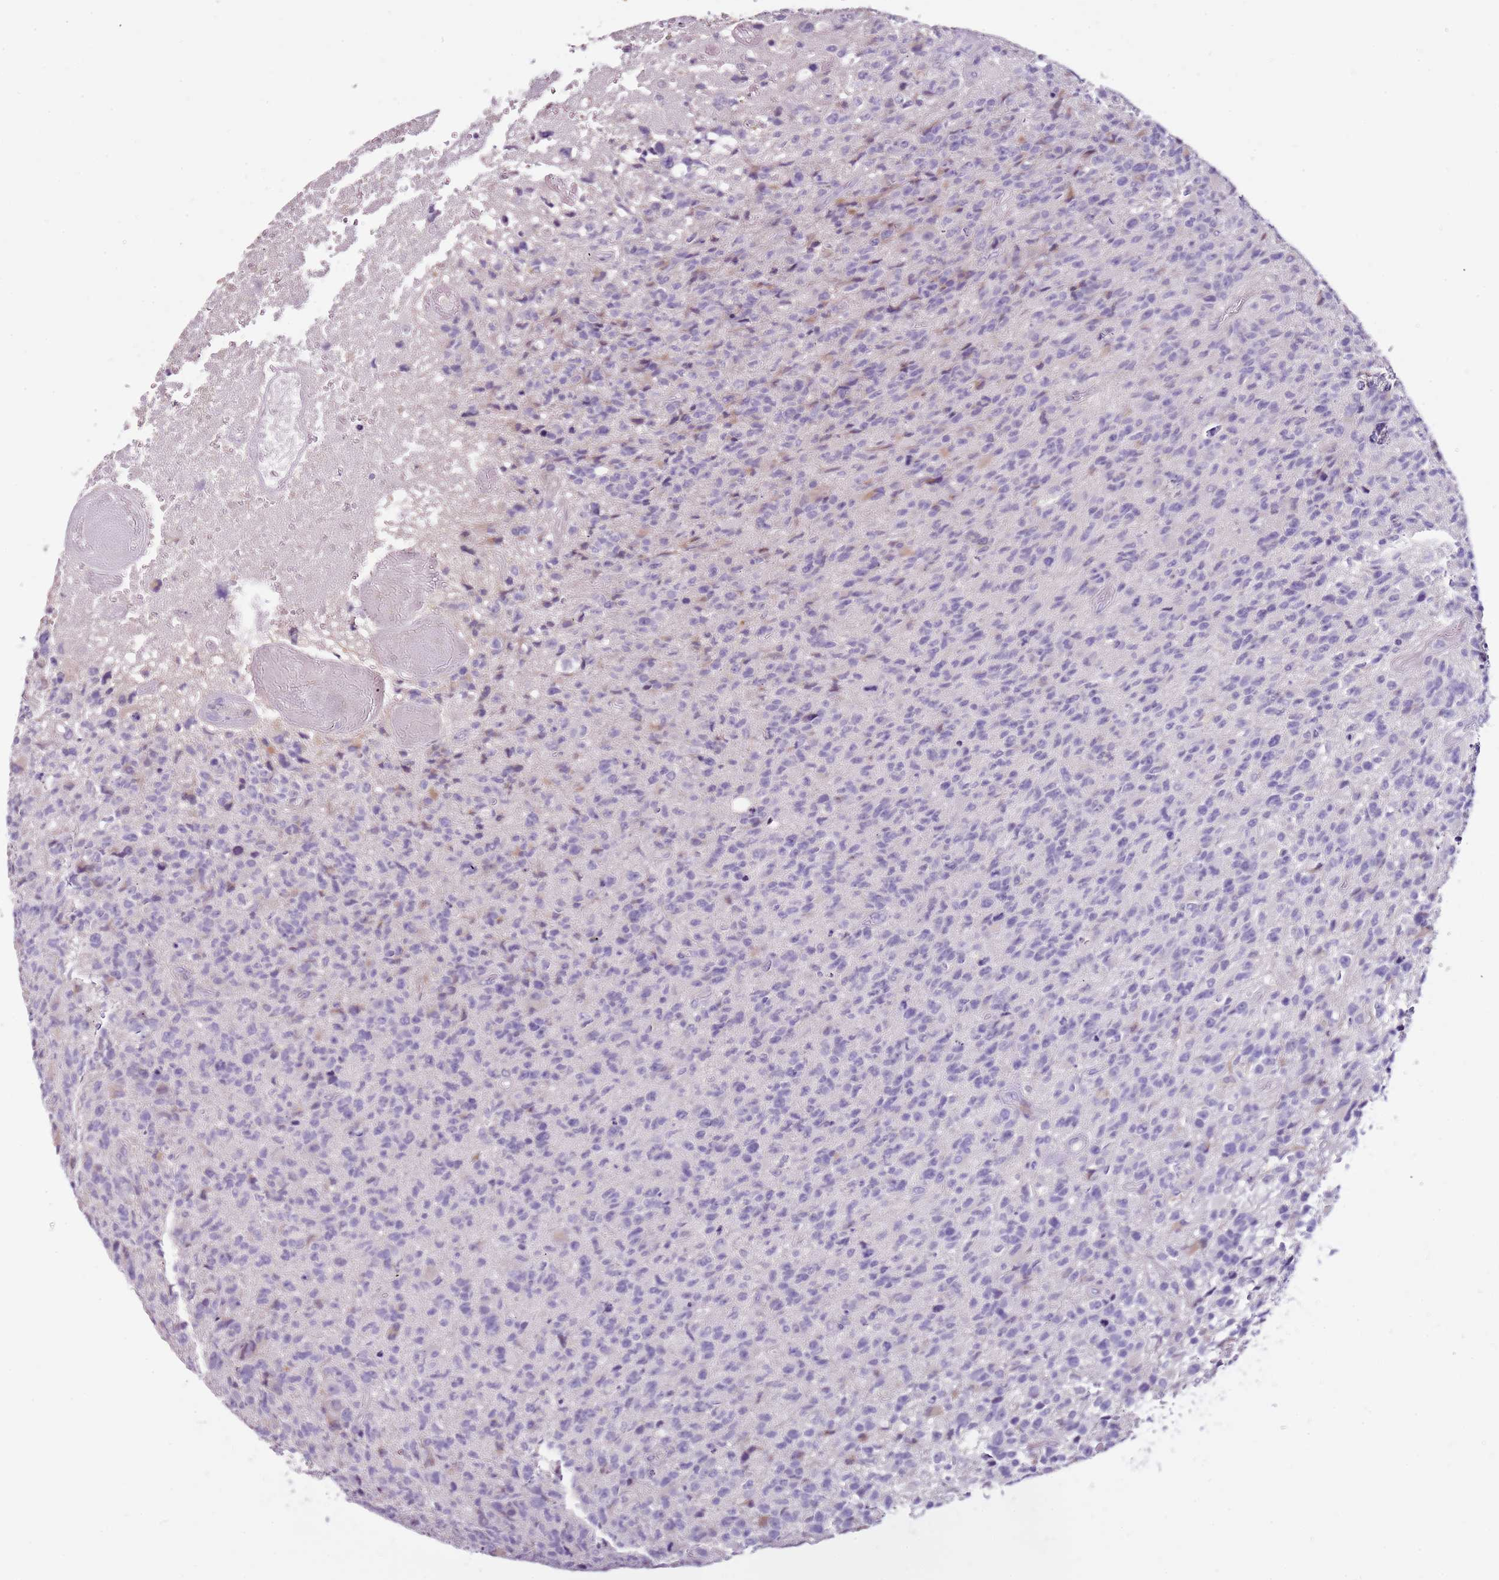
{"staining": {"intensity": "negative", "quantity": "none", "location": "none"}, "tissue": "glioma", "cell_type": "Tumor cells", "image_type": "cancer", "snomed": [{"axis": "morphology", "description": "Glioma, malignant, High grade"}, {"axis": "topography", "description": "Brain"}], "caption": "There is no significant staining in tumor cells of malignant glioma (high-grade). (Brightfield microscopy of DAB (3,3'-diaminobenzidine) IHC at high magnification).", "gene": "NKX2-3", "patient": {"sex": "male", "age": 76}}